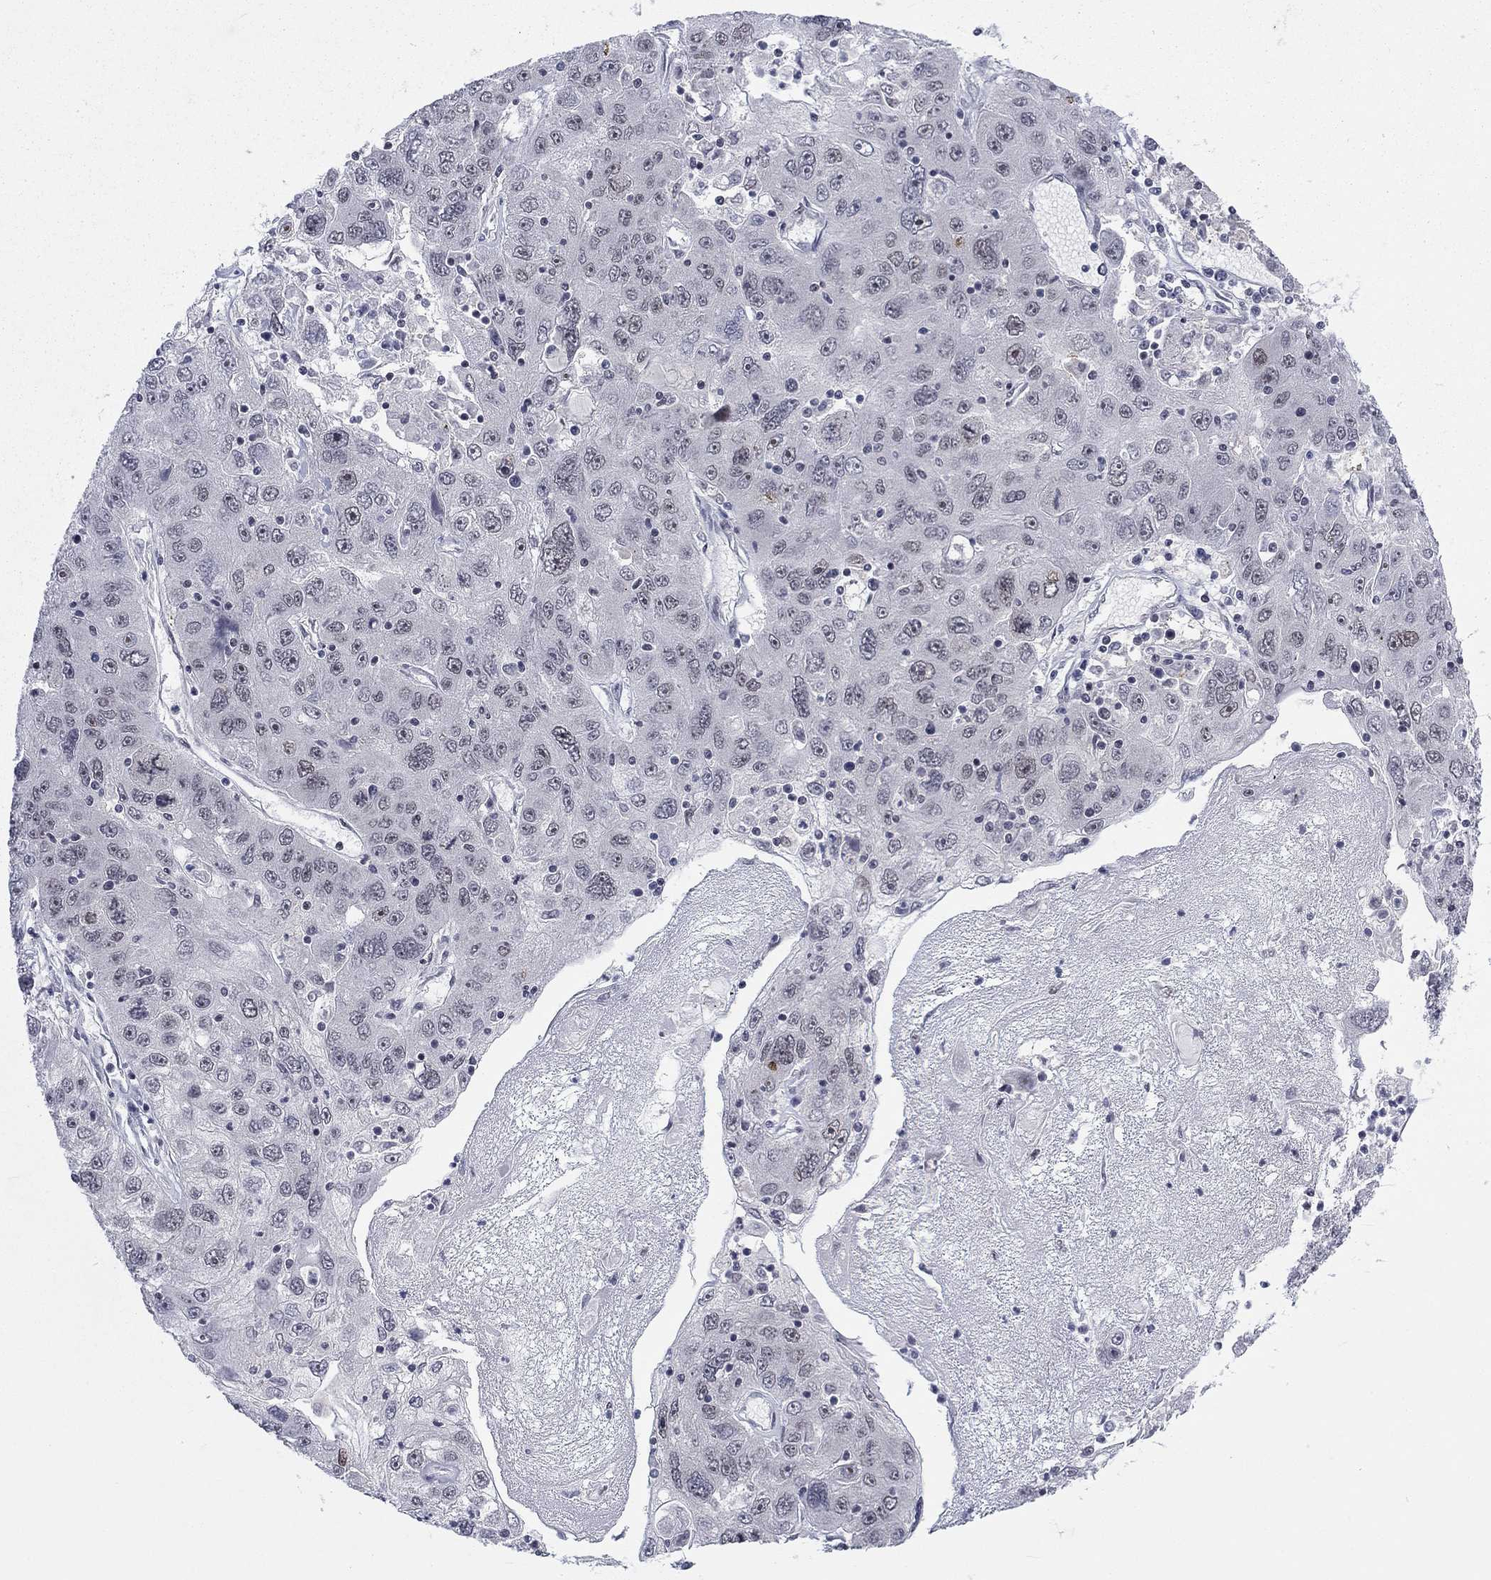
{"staining": {"intensity": "negative", "quantity": "none", "location": "none"}, "tissue": "stomach cancer", "cell_type": "Tumor cells", "image_type": "cancer", "snomed": [{"axis": "morphology", "description": "Adenocarcinoma, NOS"}, {"axis": "topography", "description": "Stomach"}], "caption": "An IHC image of stomach cancer (adenocarcinoma) is shown. There is no staining in tumor cells of stomach cancer (adenocarcinoma).", "gene": "FYTTD1", "patient": {"sex": "male", "age": 56}}